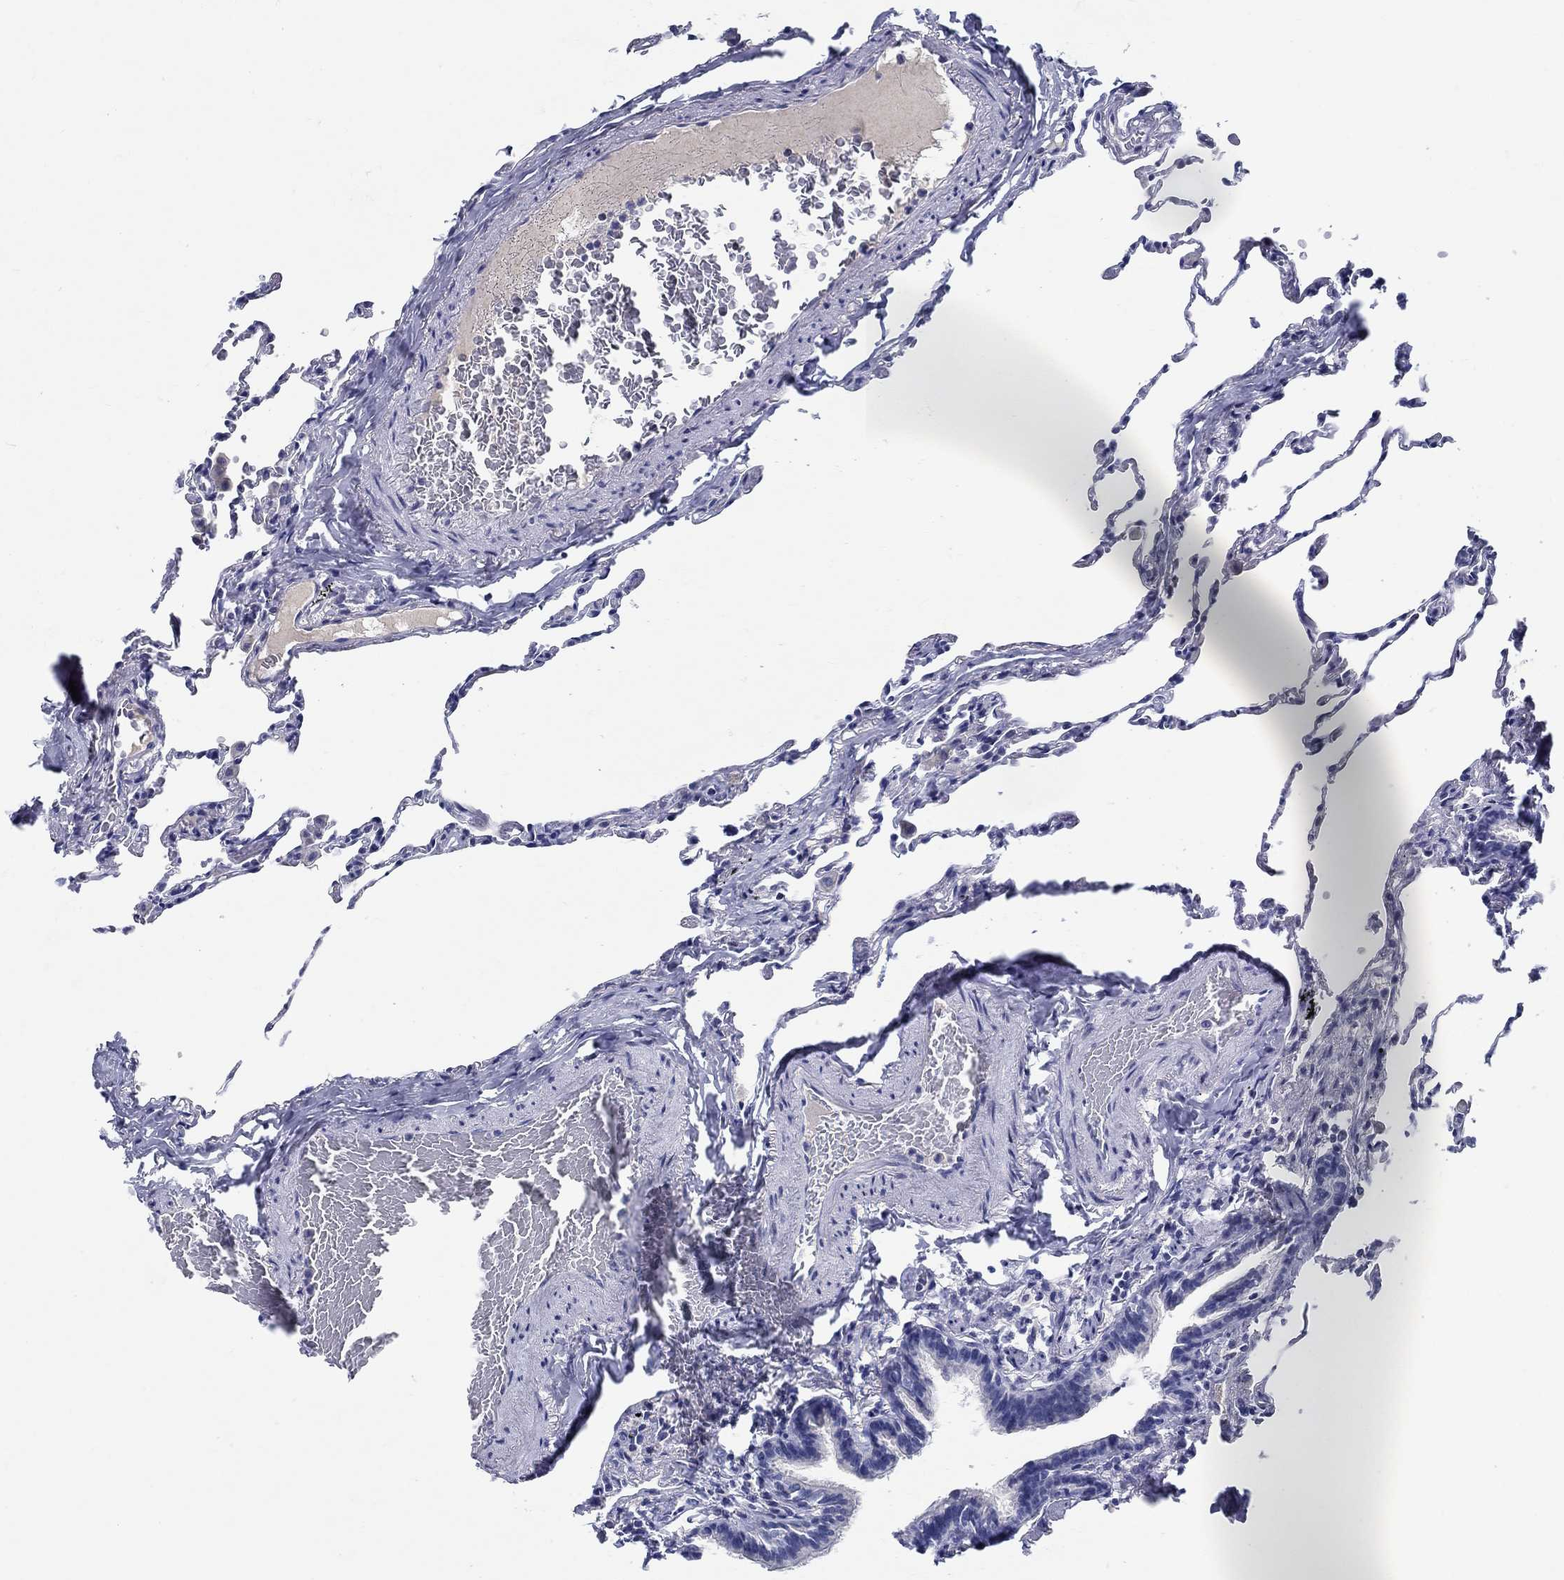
{"staining": {"intensity": "negative", "quantity": "none", "location": "none"}, "tissue": "lung", "cell_type": "Alveolar cells", "image_type": "normal", "snomed": [{"axis": "morphology", "description": "Normal tissue, NOS"}, {"axis": "topography", "description": "Lung"}], "caption": "IHC of benign human lung demonstrates no positivity in alveolar cells.", "gene": "CRYGA", "patient": {"sex": "female", "age": 57}}